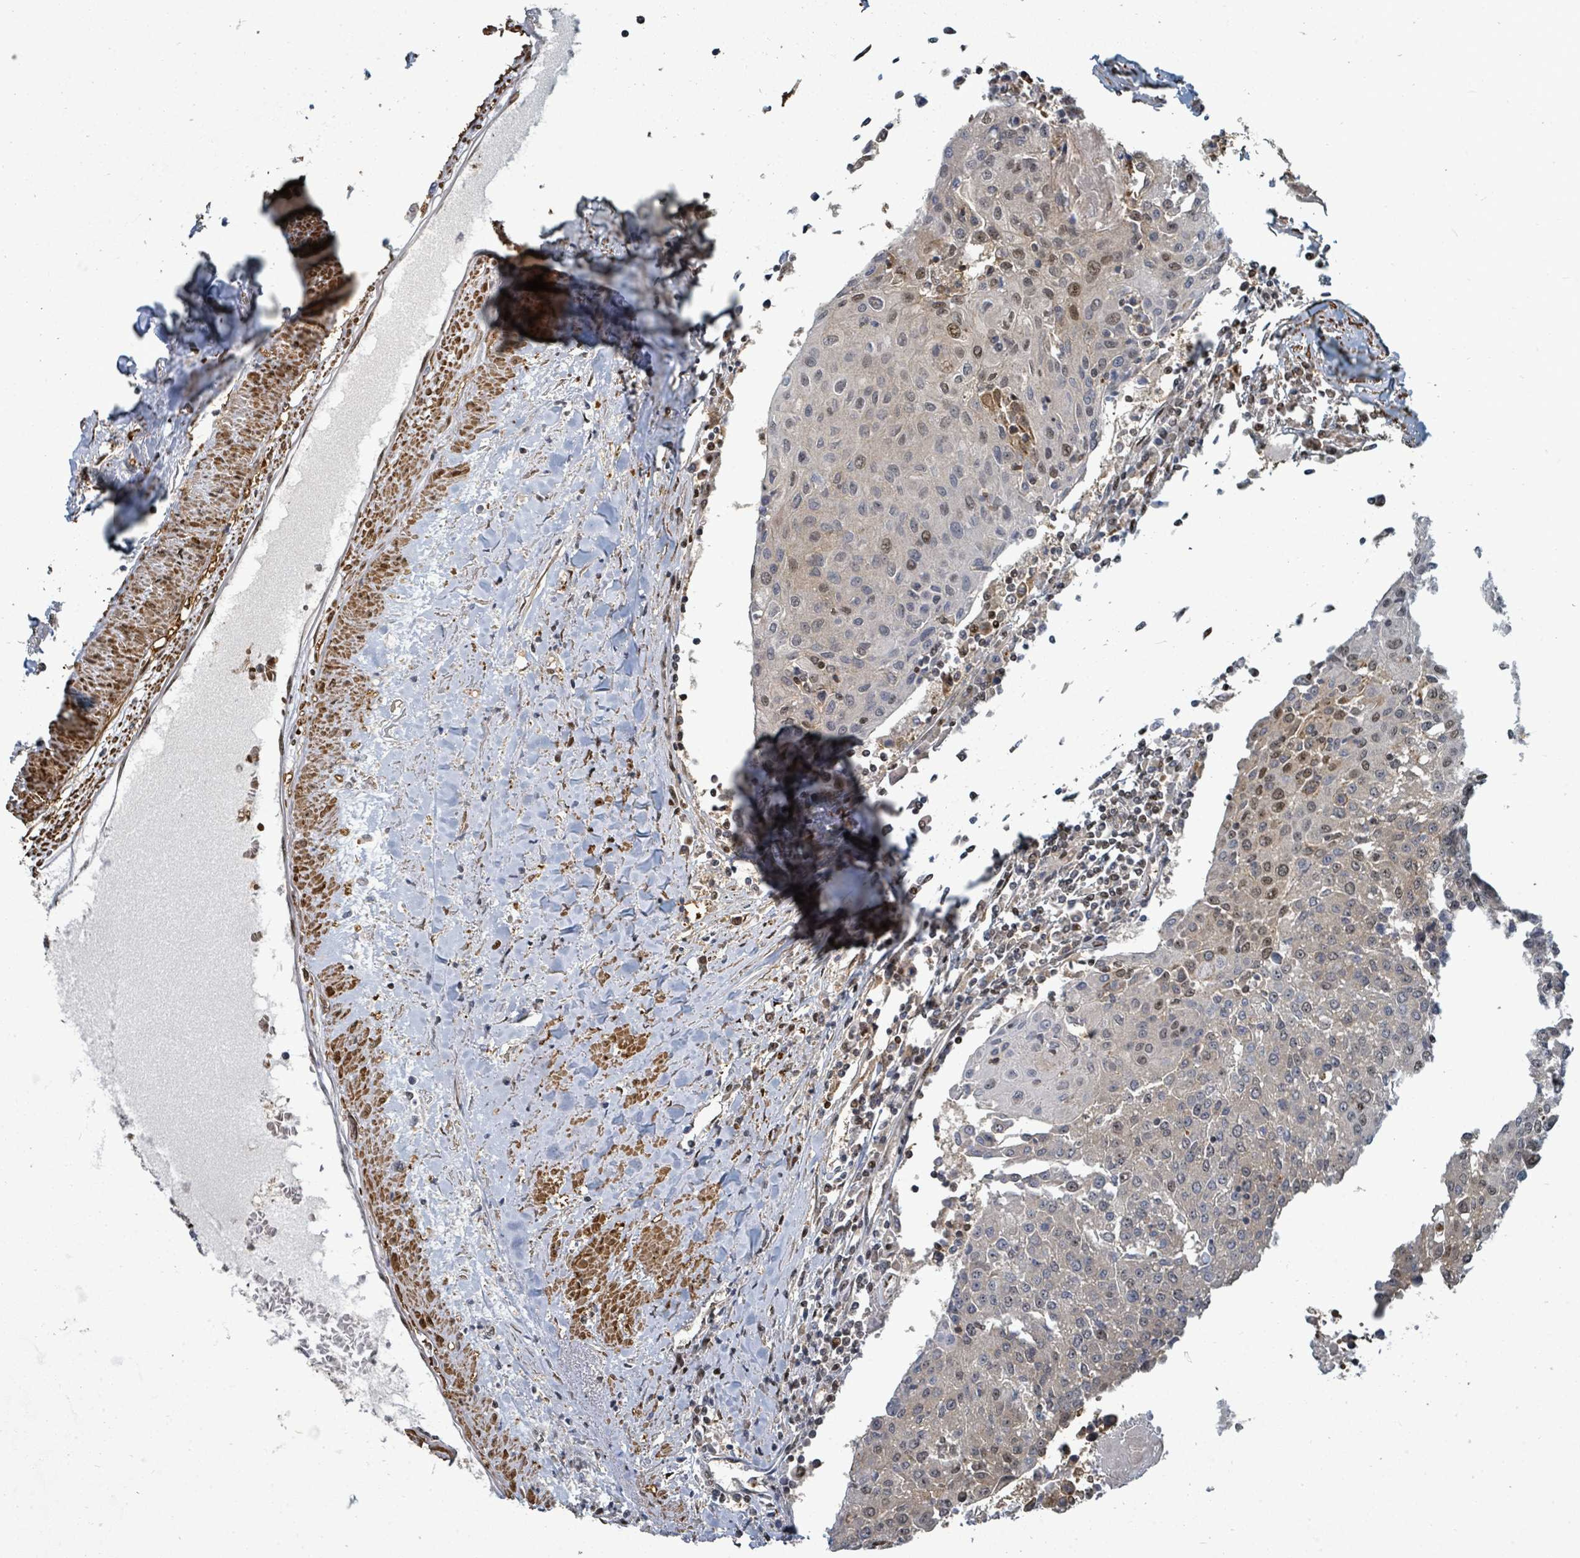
{"staining": {"intensity": "moderate", "quantity": "25%-75%", "location": "cytoplasmic/membranous,nuclear"}, "tissue": "urothelial cancer", "cell_type": "Tumor cells", "image_type": "cancer", "snomed": [{"axis": "morphology", "description": "Urothelial carcinoma, High grade"}, {"axis": "topography", "description": "Urinary bladder"}], "caption": "Human high-grade urothelial carcinoma stained for a protein (brown) shows moderate cytoplasmic/membranous and nuclear positive expression in about 25%-75% of tumor cells.", "gene": "TRDMT1", "patient": {"sex": "female", "age": 85}}